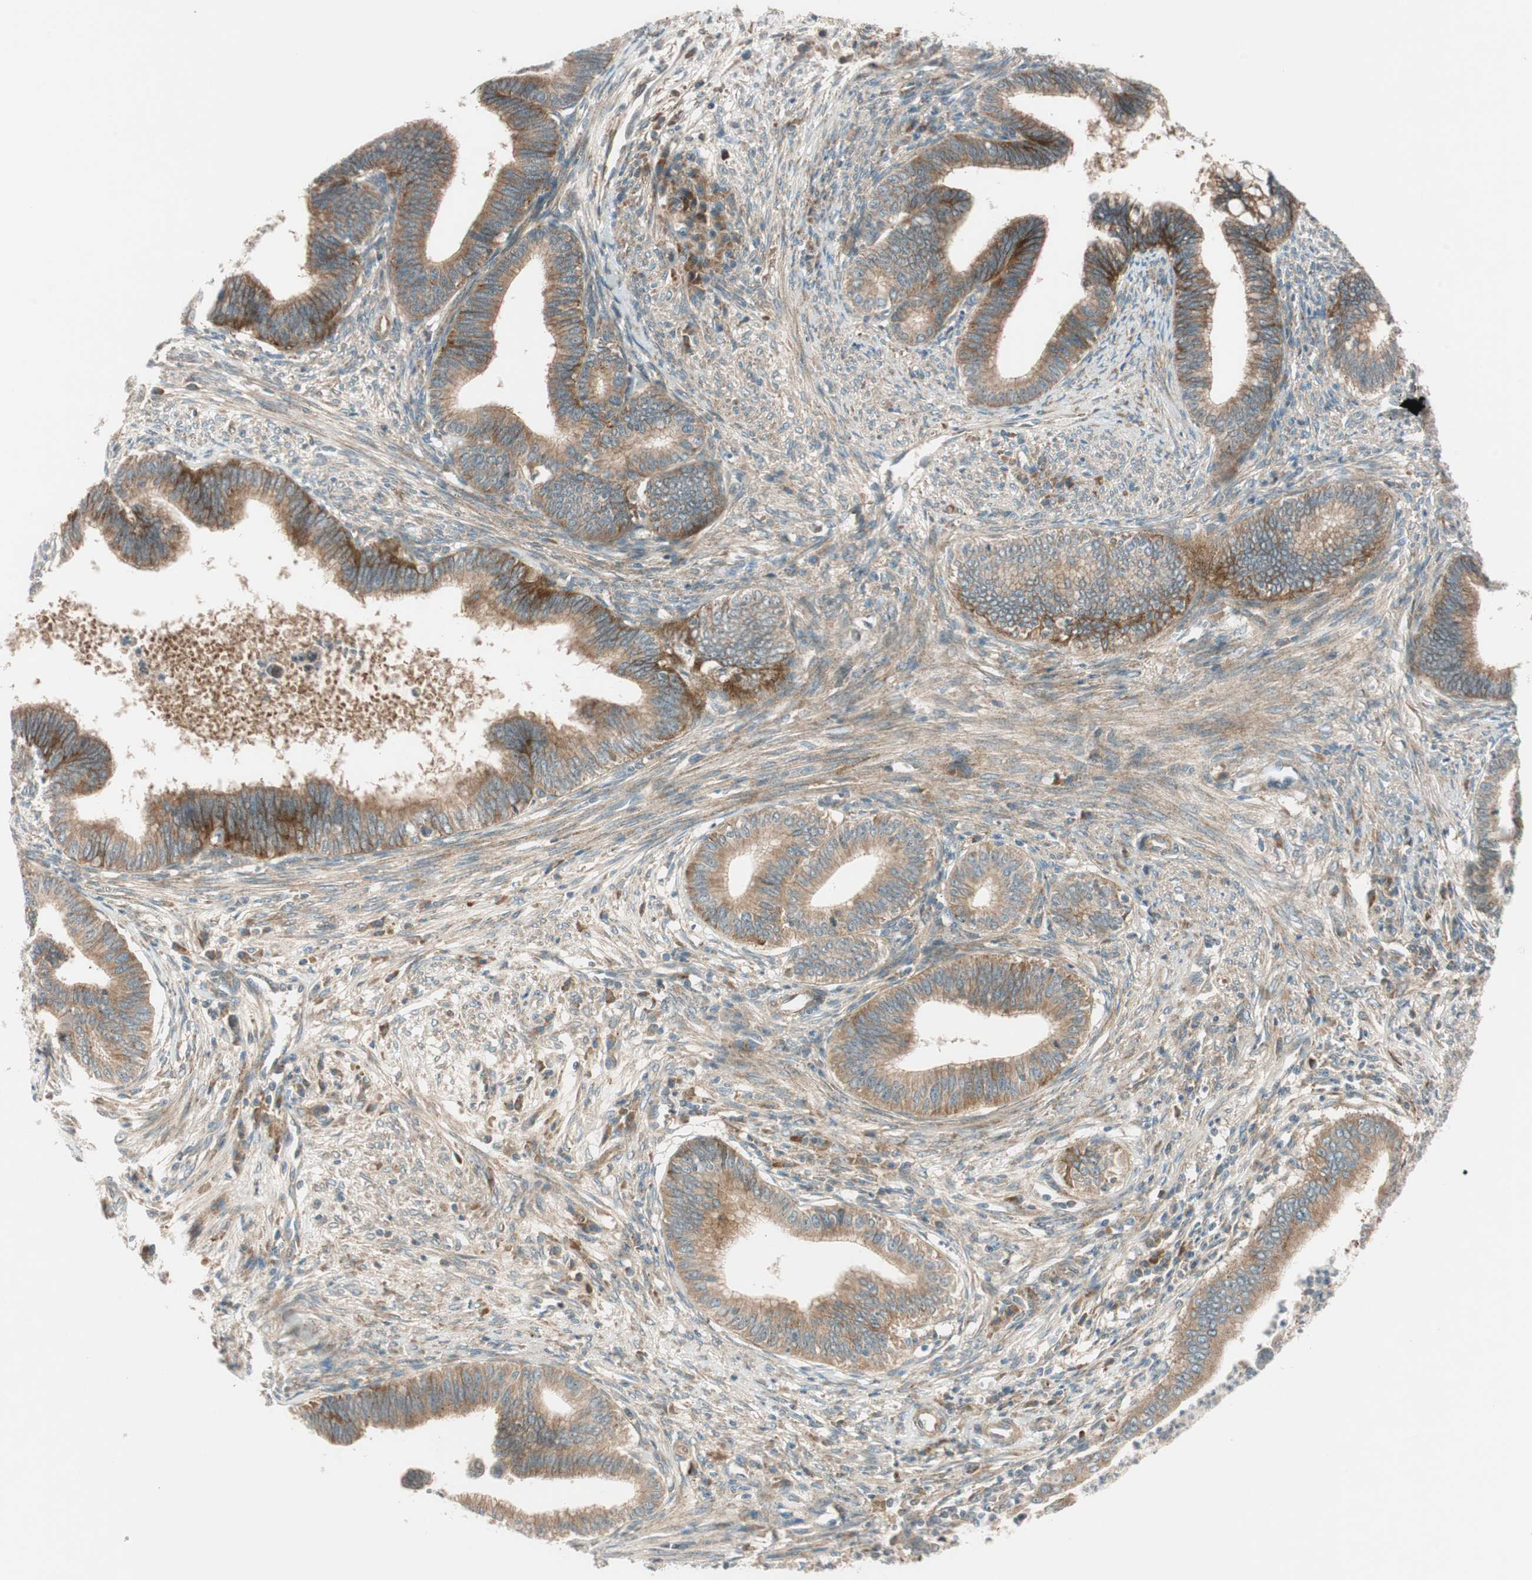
{"staining": {"intensity": "moderate", "quantity": ">75%", "location": "cytoplasmic/membranous"}, "tissue": "cervical cancer", "cell_type": "Tumor cells", "image_type": "cancer", "snomed": [{"axis": "morphology", "description": "Adenocarcinoma, NOS"}, {"axis": "topography", "description": "Cervix"}], "caption": "Immunohistochemistry (IHC) photomicrograph of neoplastic tissue: human cervical adenocarcinoma stained using IHC exhibits medium levels of moderate protein expression localized specifically in the cytoplasmic/membranous of tumor cells, appearing as a cytoplasmic/membranous brown color.", "gene": "ABI1", "patient": {"sex": "female", "age": 36}}